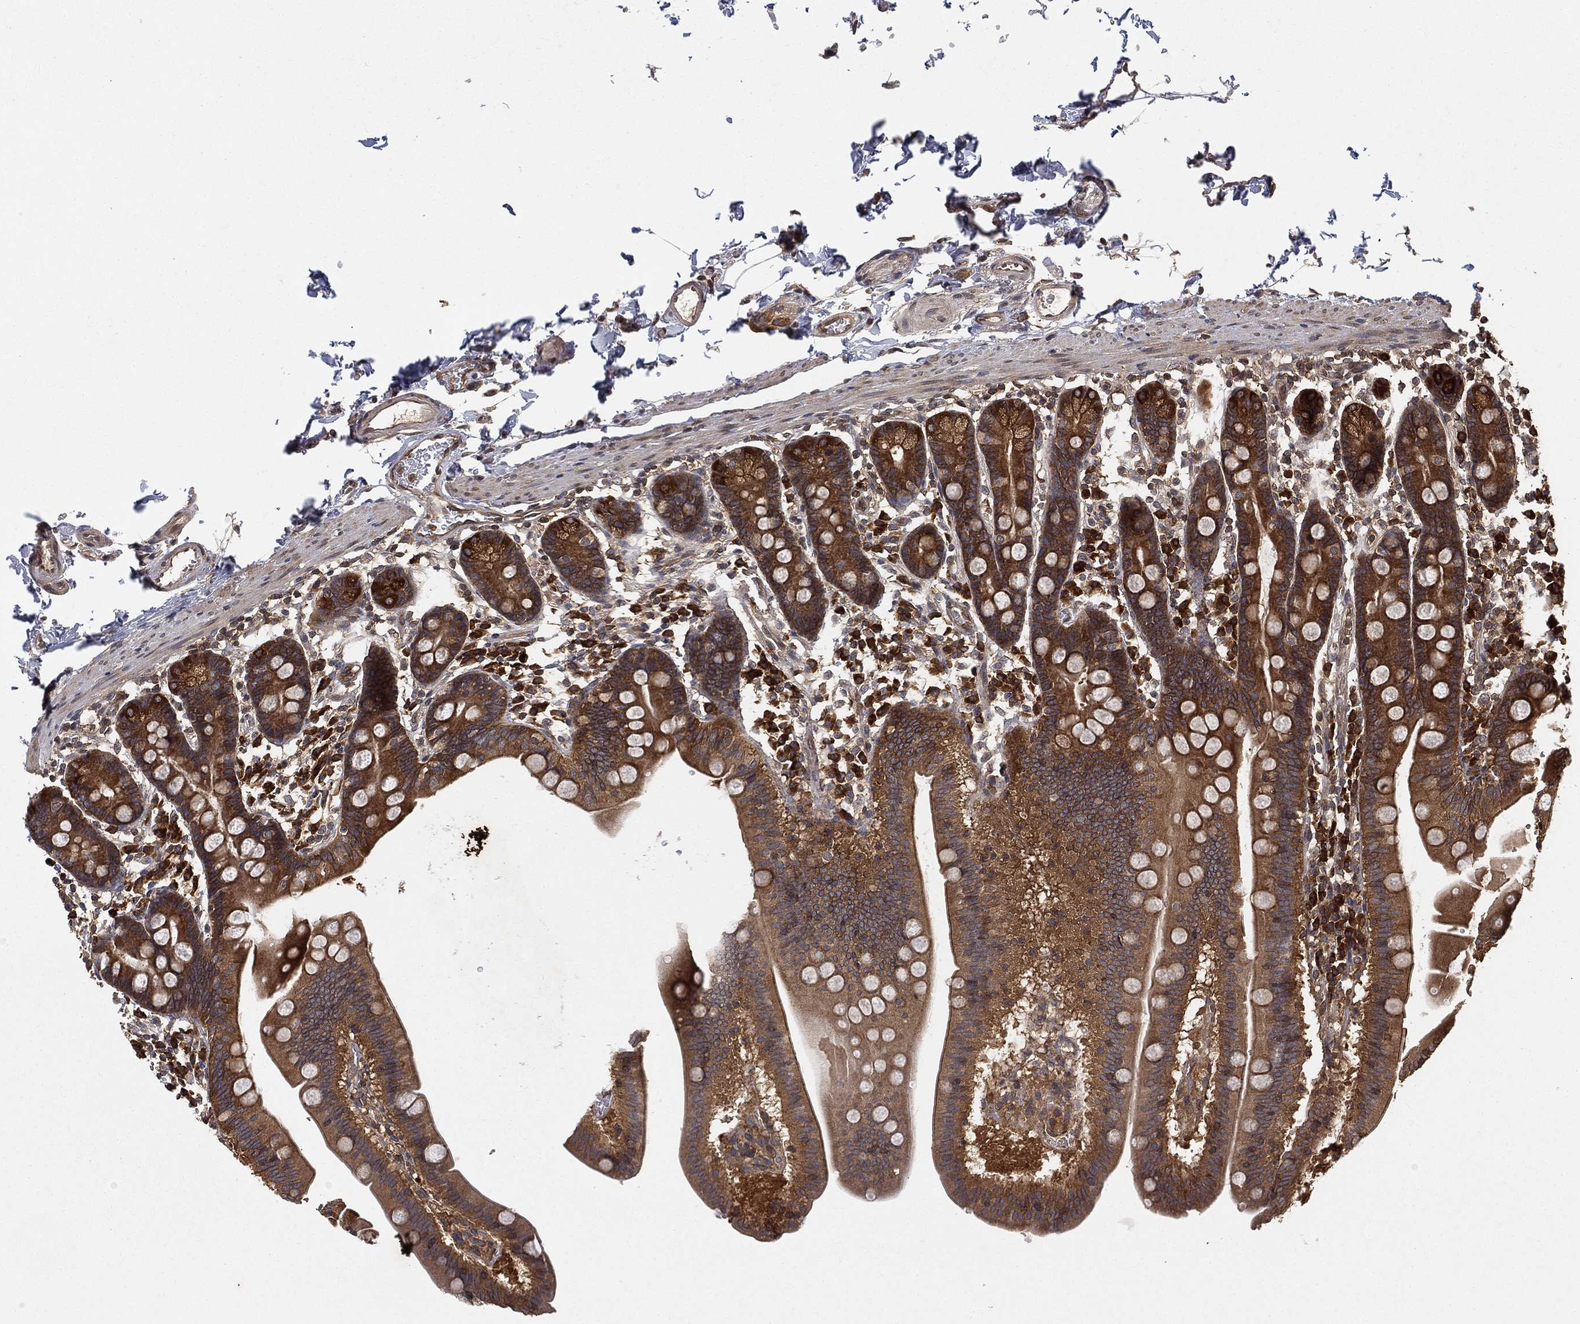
{"staining": {"intensity": "strong", "quantity": "25%-75%", "location": "cytoplasmic/membranous"}, "tissue": "duodenum", "cell_type": "Glandular cells", "image_type": "normal", "snomed": [{"axis": "morphology", "description": "Normal tissue, NOS"}, {"axis": "topography", "description": "Duodenum"}], "caption": "IHC of unremarkable human duodenum exhibits high levels of strong cytoplasmic/membranous expression in approximately 25%-75% of glandular cells. Using DAB (3,3'-diaminobenzidine) (brown) and hematoxylin (blue) stains, captured at high magnification using brightfield microscopy.", "gene": "UBA5", "patient": {"sex": "male", "age": 59}}